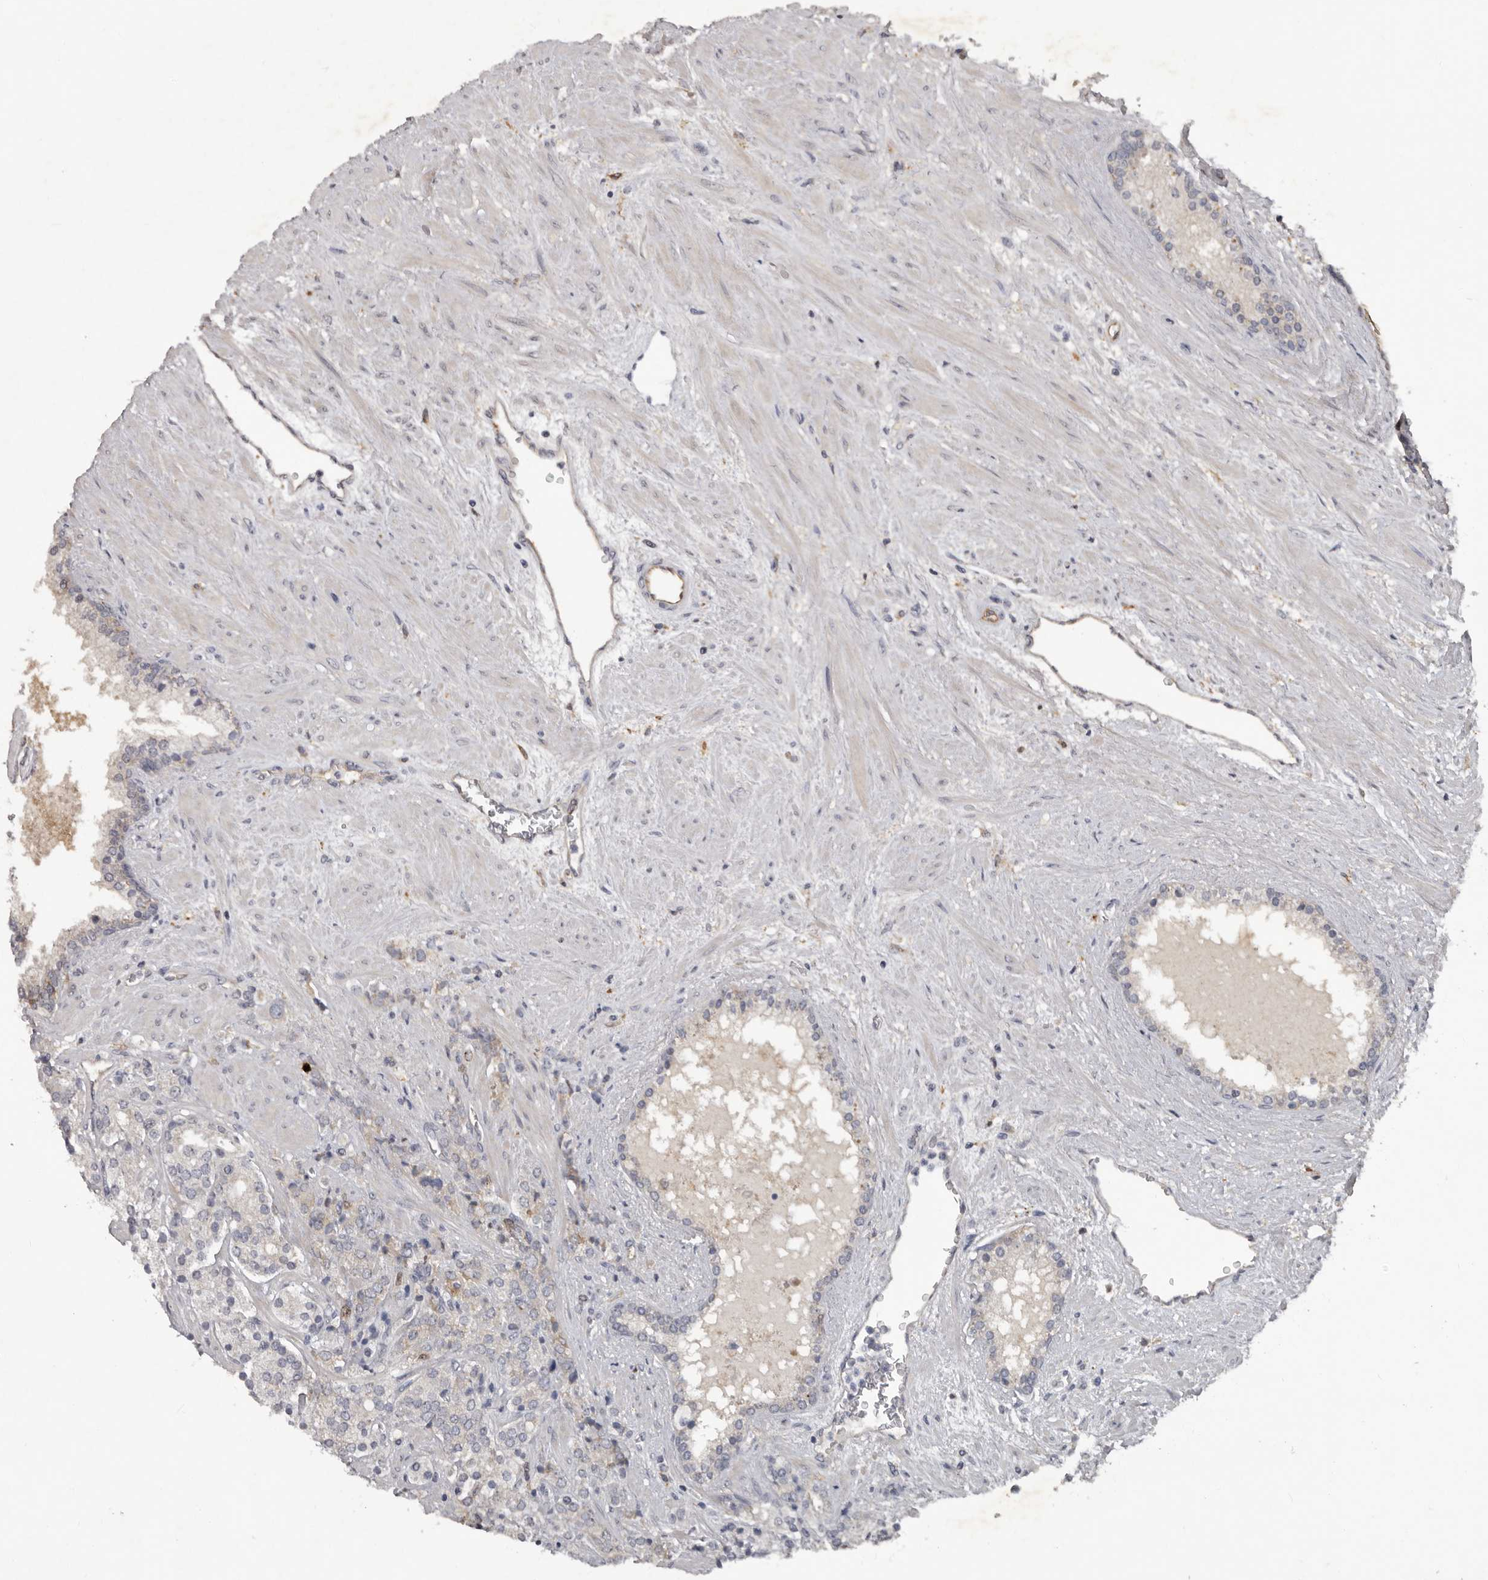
{"staining": {"intensity": "negative", "quantity": "none", "location": "none"}, "tissue": "prostate cancer", "cell_type": "Tumor cells", "image_type": "cancer", "snomed": [{"axis": "morphology", "description": "Adenocarcinoma, High grade"}, {"axis": "topography", "description": "Prostate"}], "caption": "This is a image of immunohistochemistry staining of prostate cancer (high-grade adenocarcinoma), which shows no expression in tumor cells.", "gene": "CDCA8", "patient": {"sex": "male", "age": 71}}